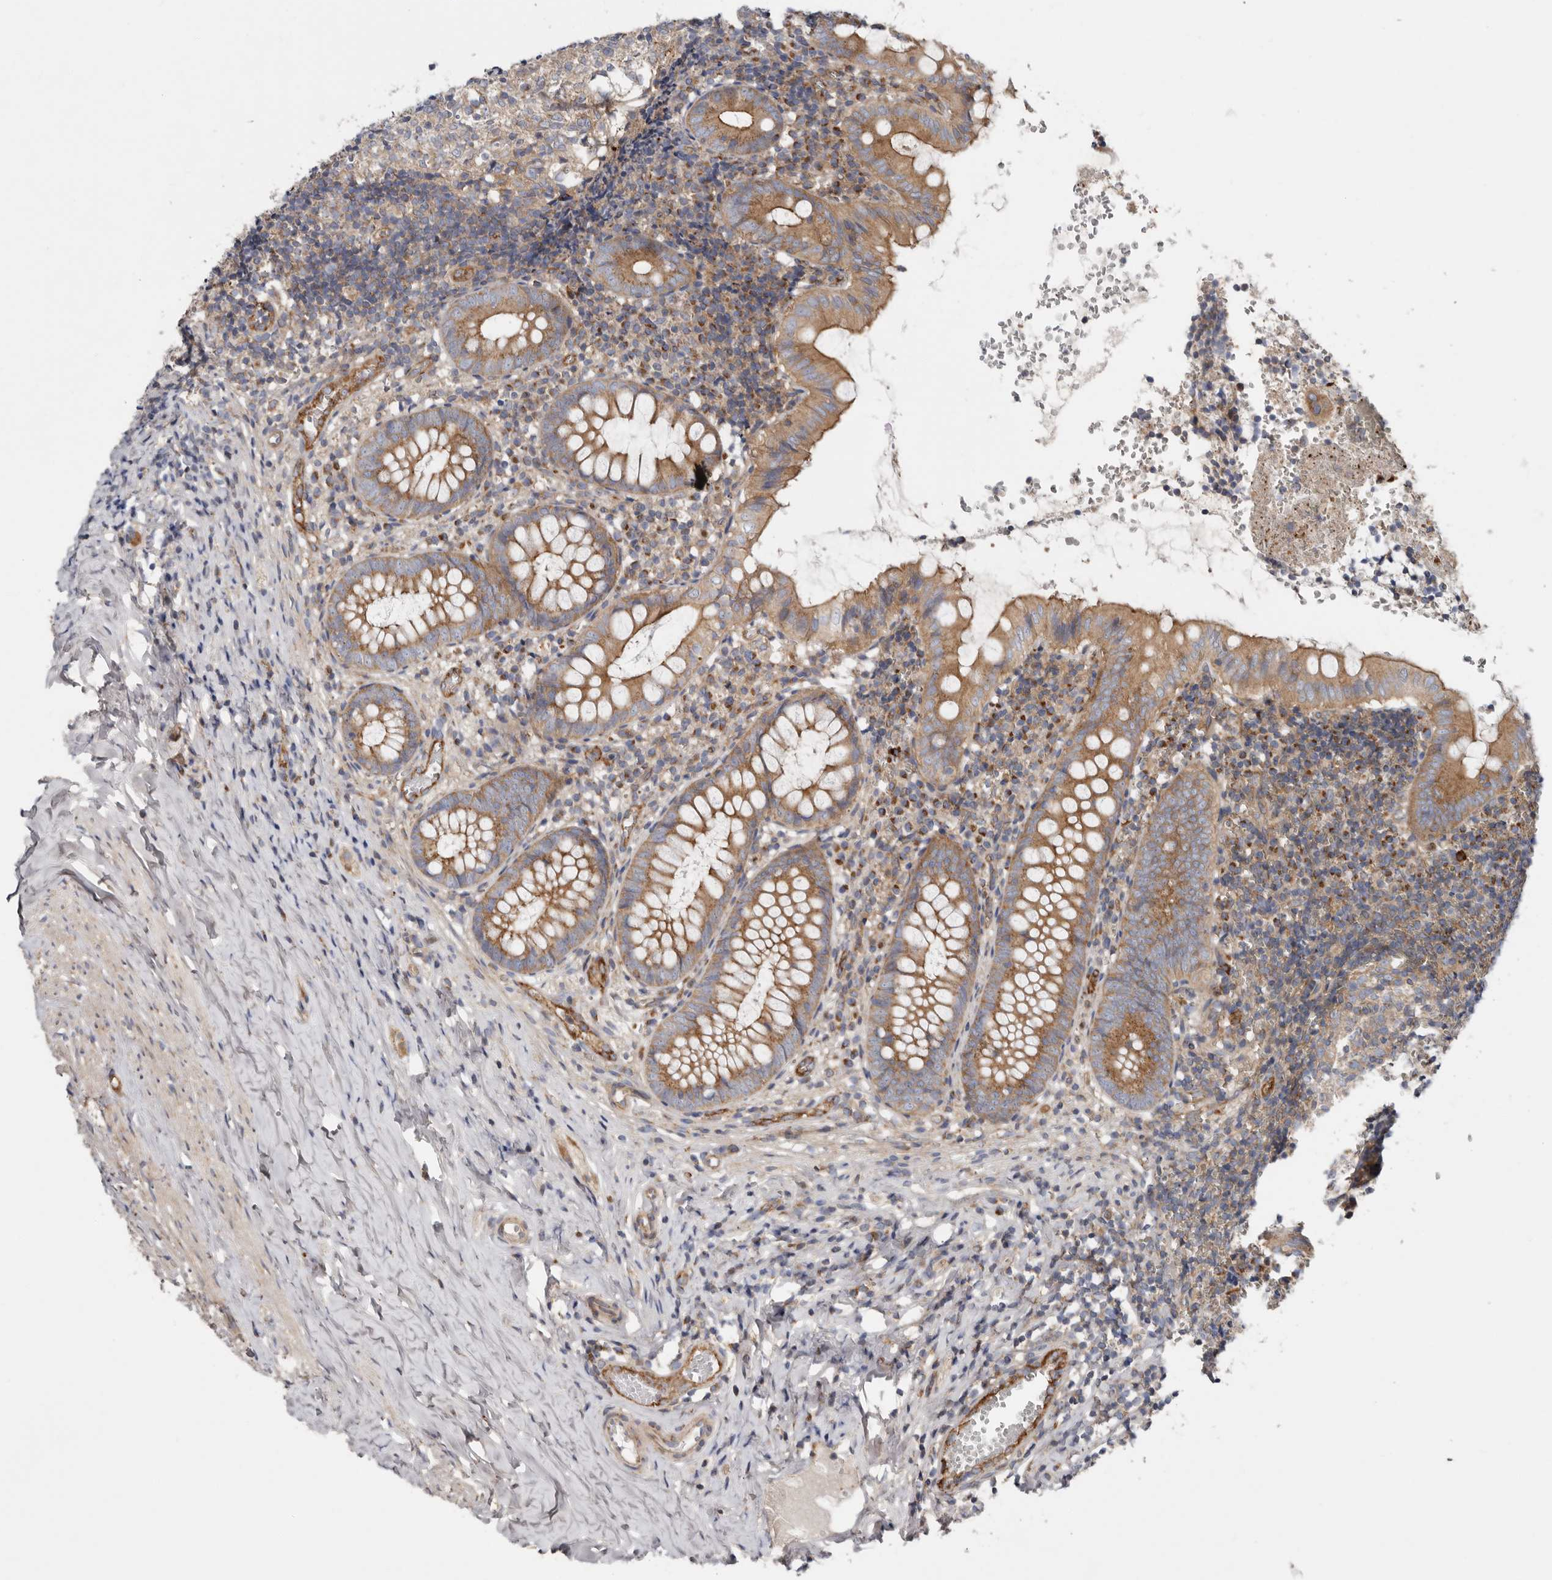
{"staining": {"intensity": "moderate", "quantity": ">75%", "location": "cytoplasmic/membranous"}, "tissue": "appendix", "cell_type": "Glandular cells", "image_type": "normal", "snomed": [{"axis": "morphology", "description": "Normal tissue, NOS"}, {"axis": "topography", "description": "Appendix"}], "caption": "Protein expression analysis of benign appendix shows moderate cytoplasmic/membranous positivity in approximately >75% of glandular cells. (brown staining indicates protein expression, while blue staining denotes nuclei).", "gene": "LUZP1", "patient": {"sex": "male", "age": 8}}